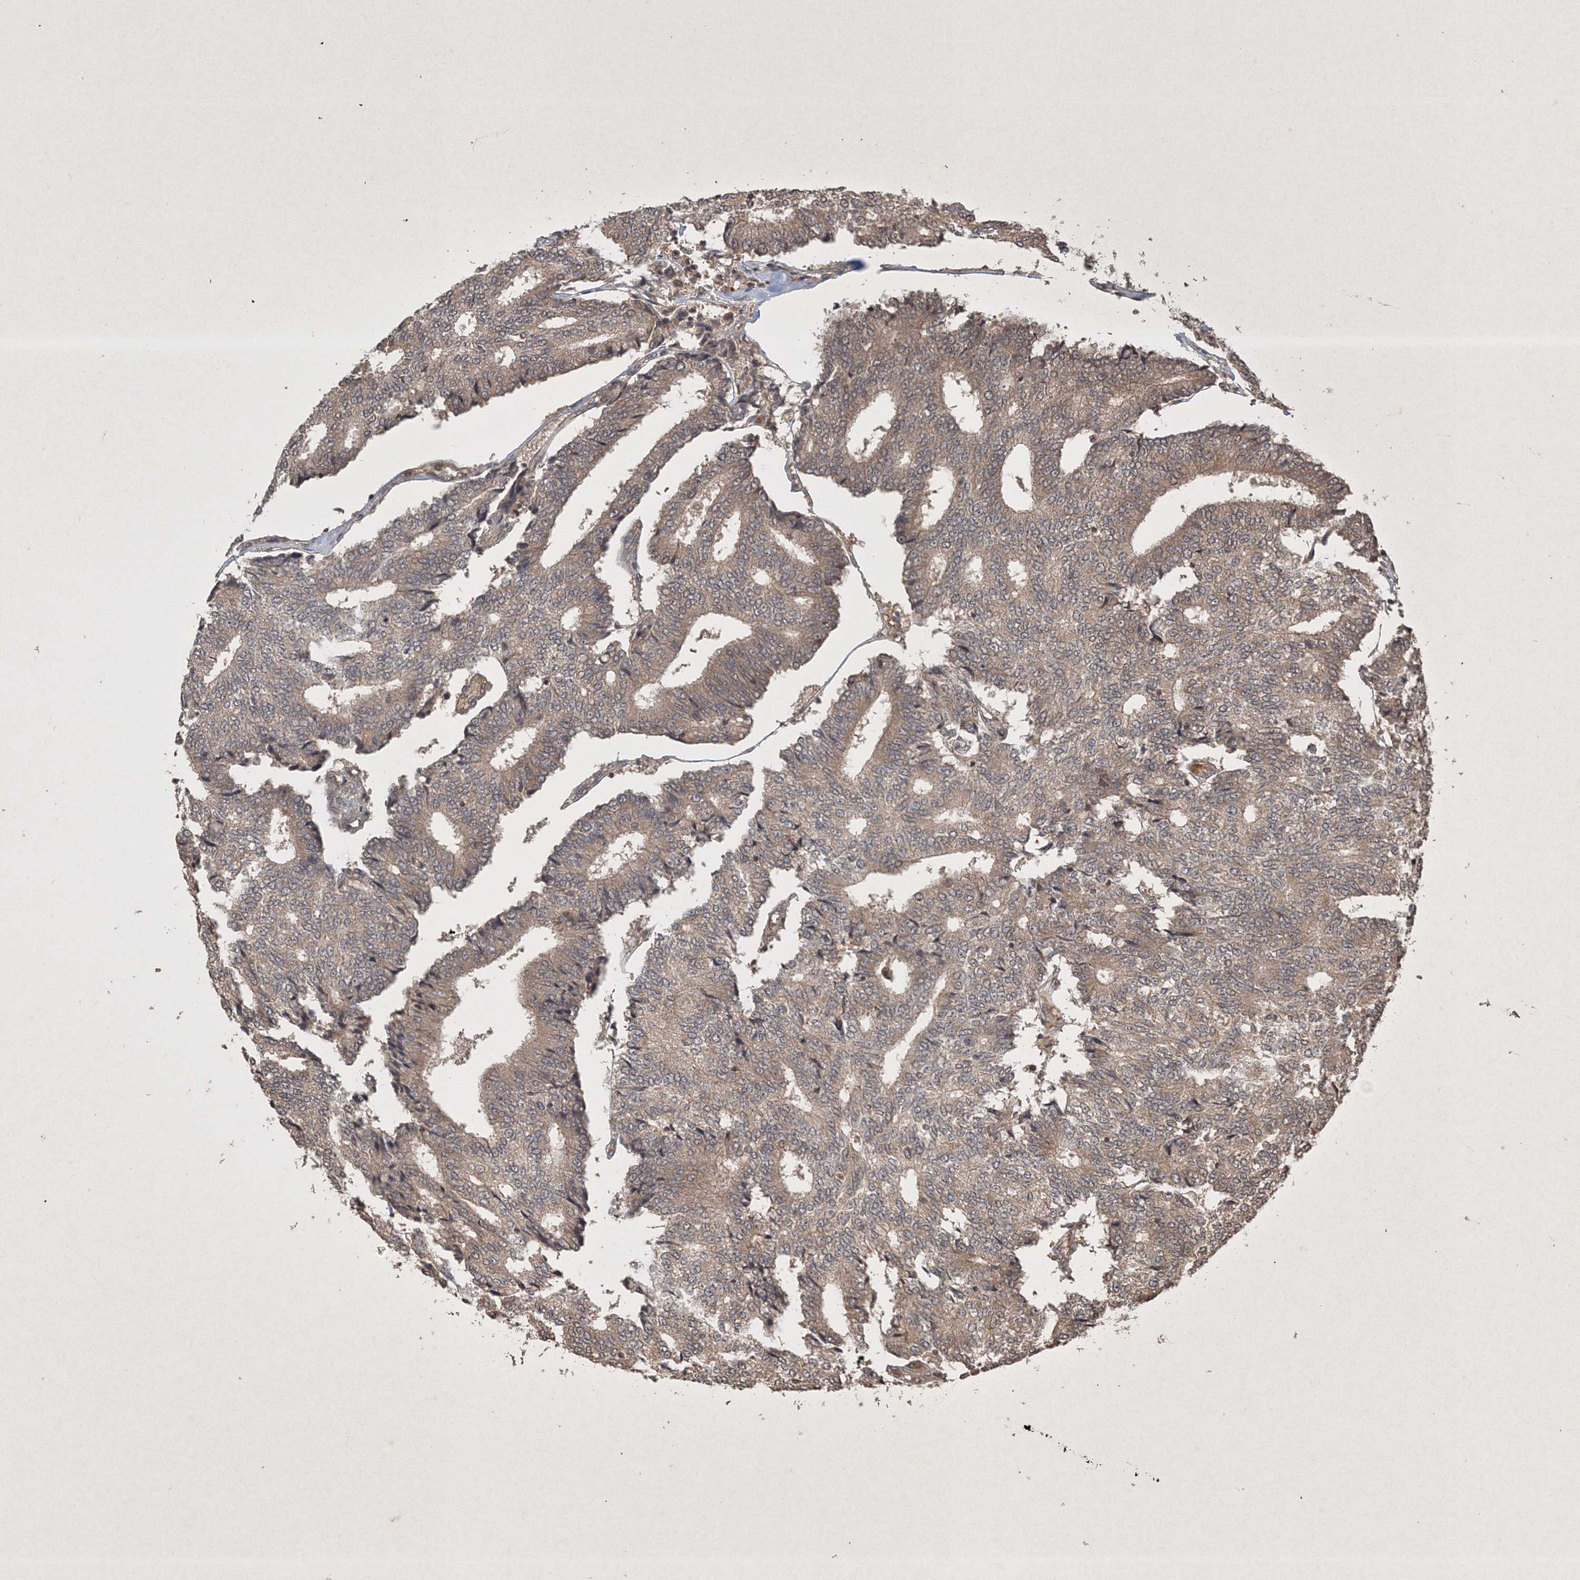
{"staining": {"intensity": "weak", "quantity": ">75%", "location": "cytoplasmic/membranous"}, "tissue": "prostate cancer", "cell_type": "Tumor cells", "image_type": "cancer", "snomed": [{"axis": "morphology", "description": "Normal tissue, NOS"}, {"axis": "morphology", "description": "Adenocarcinoma, High grade"}, {"axis": "topography", "description": "Prostate"}, {"axis": "topography", "description": "Seminal veicle"}], "caption": "IHC image of neoplastic tissue: prostate adenocarcinoma (high-grade) stained using immunohistochemistry (IHC) demonstrates low levels of weak protein expression localized specifically in the cytoplasmic/membranous of tumor cells, appearing as a cytoplasmic/membranous brown color.", "gene": "PELI3", "patient": {"sex": "male", "age": 55}}